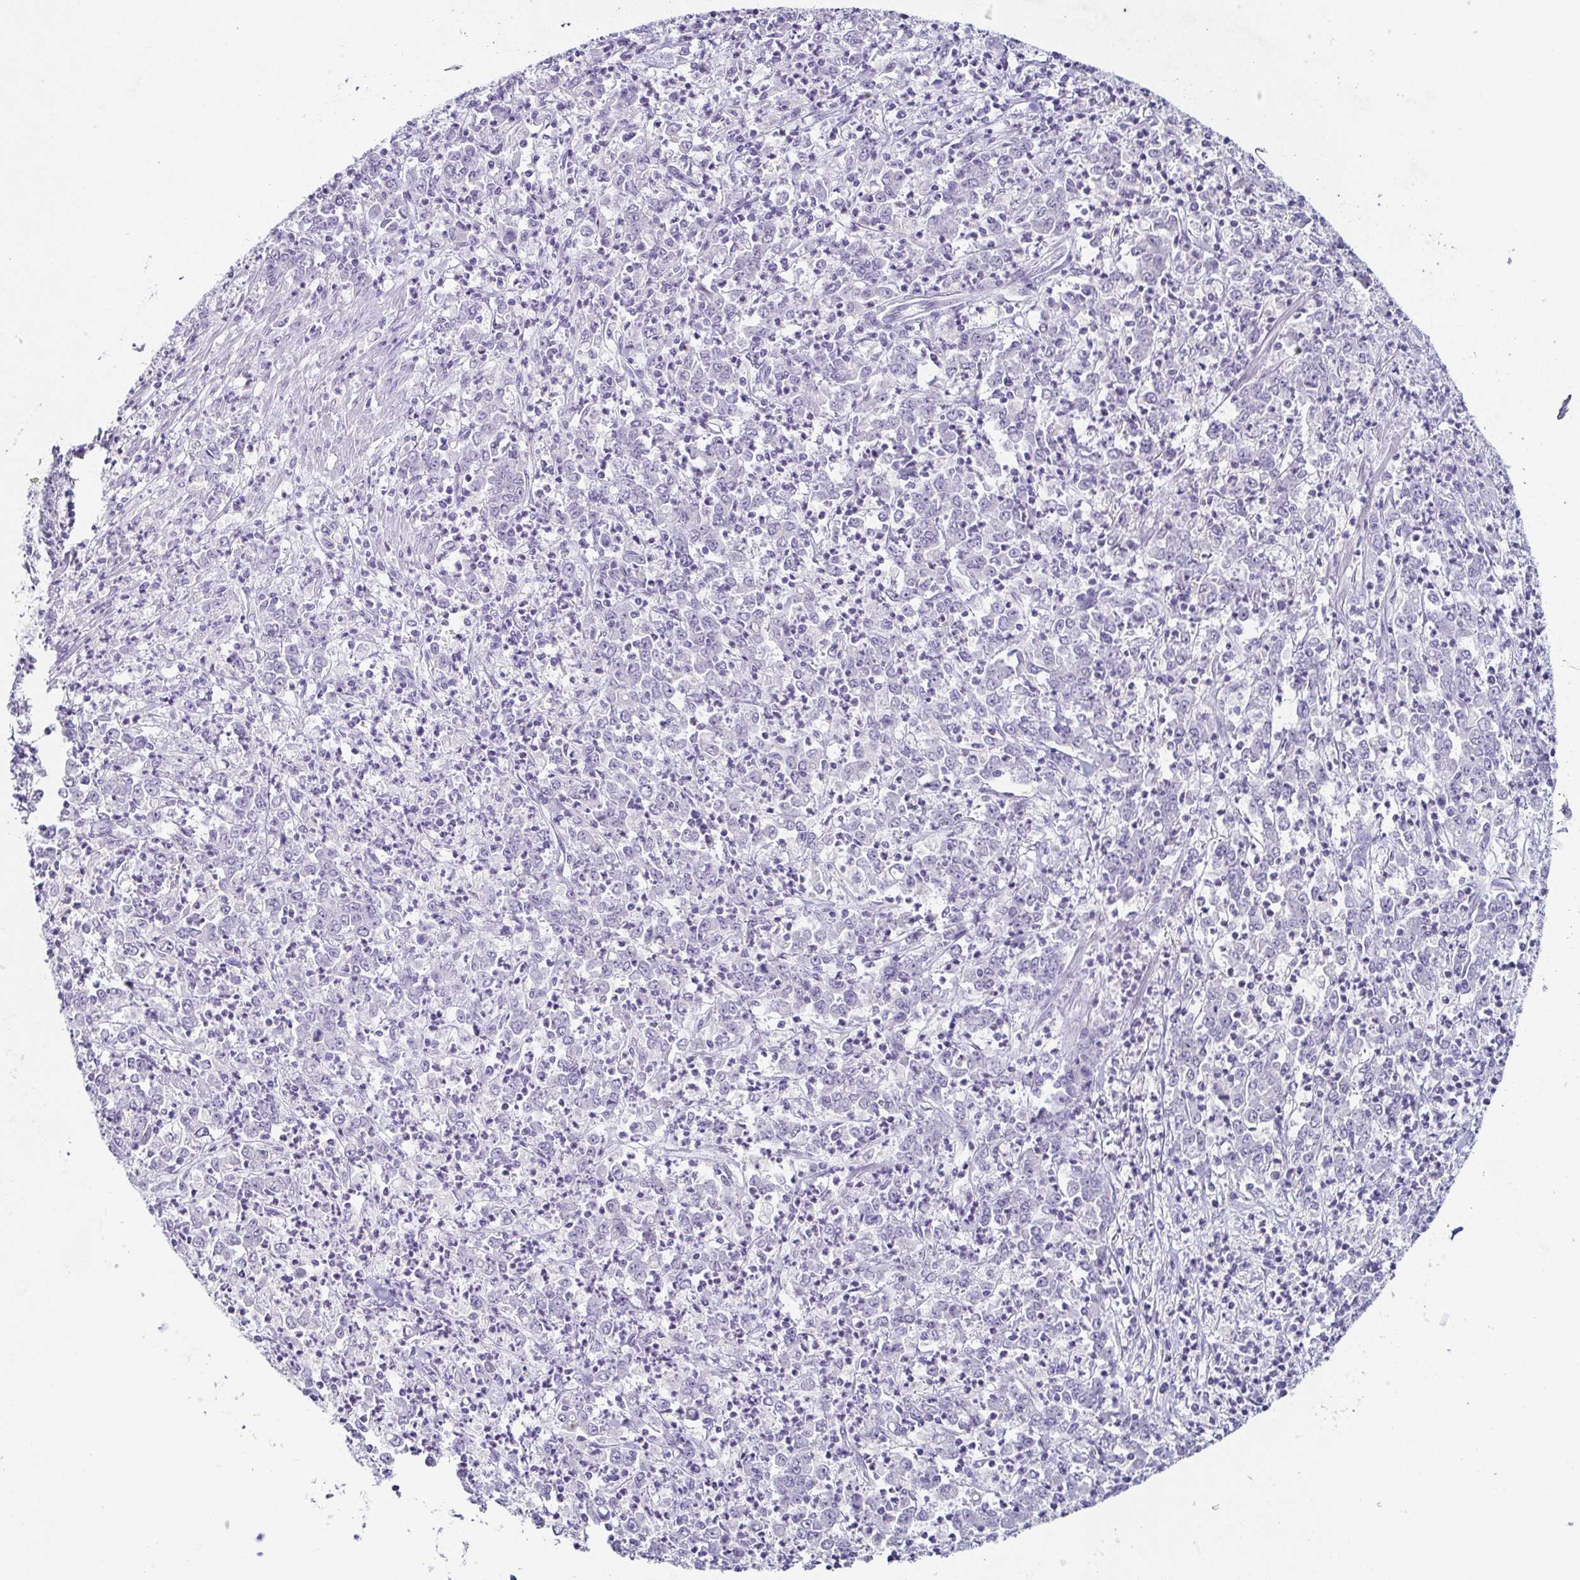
{"staining": {"intensity": "negative", "quantity": "none", "location": "none"}, "tissue": "stomach cancer", "cell_type": "Tumor cells", "image_type": "cancer", "snomed": [{"axis": "morphology", "description": "Adenocarcinoma, NOS"}, {"axis": "topography", "description": "Stomach, lower"}], "caption": "The photomicrograph exhibits no significant expression in tumor cells of stomach adenocarcinoma.", "gene": "TP73", "patient": {"sex": "female", "age": 71}}